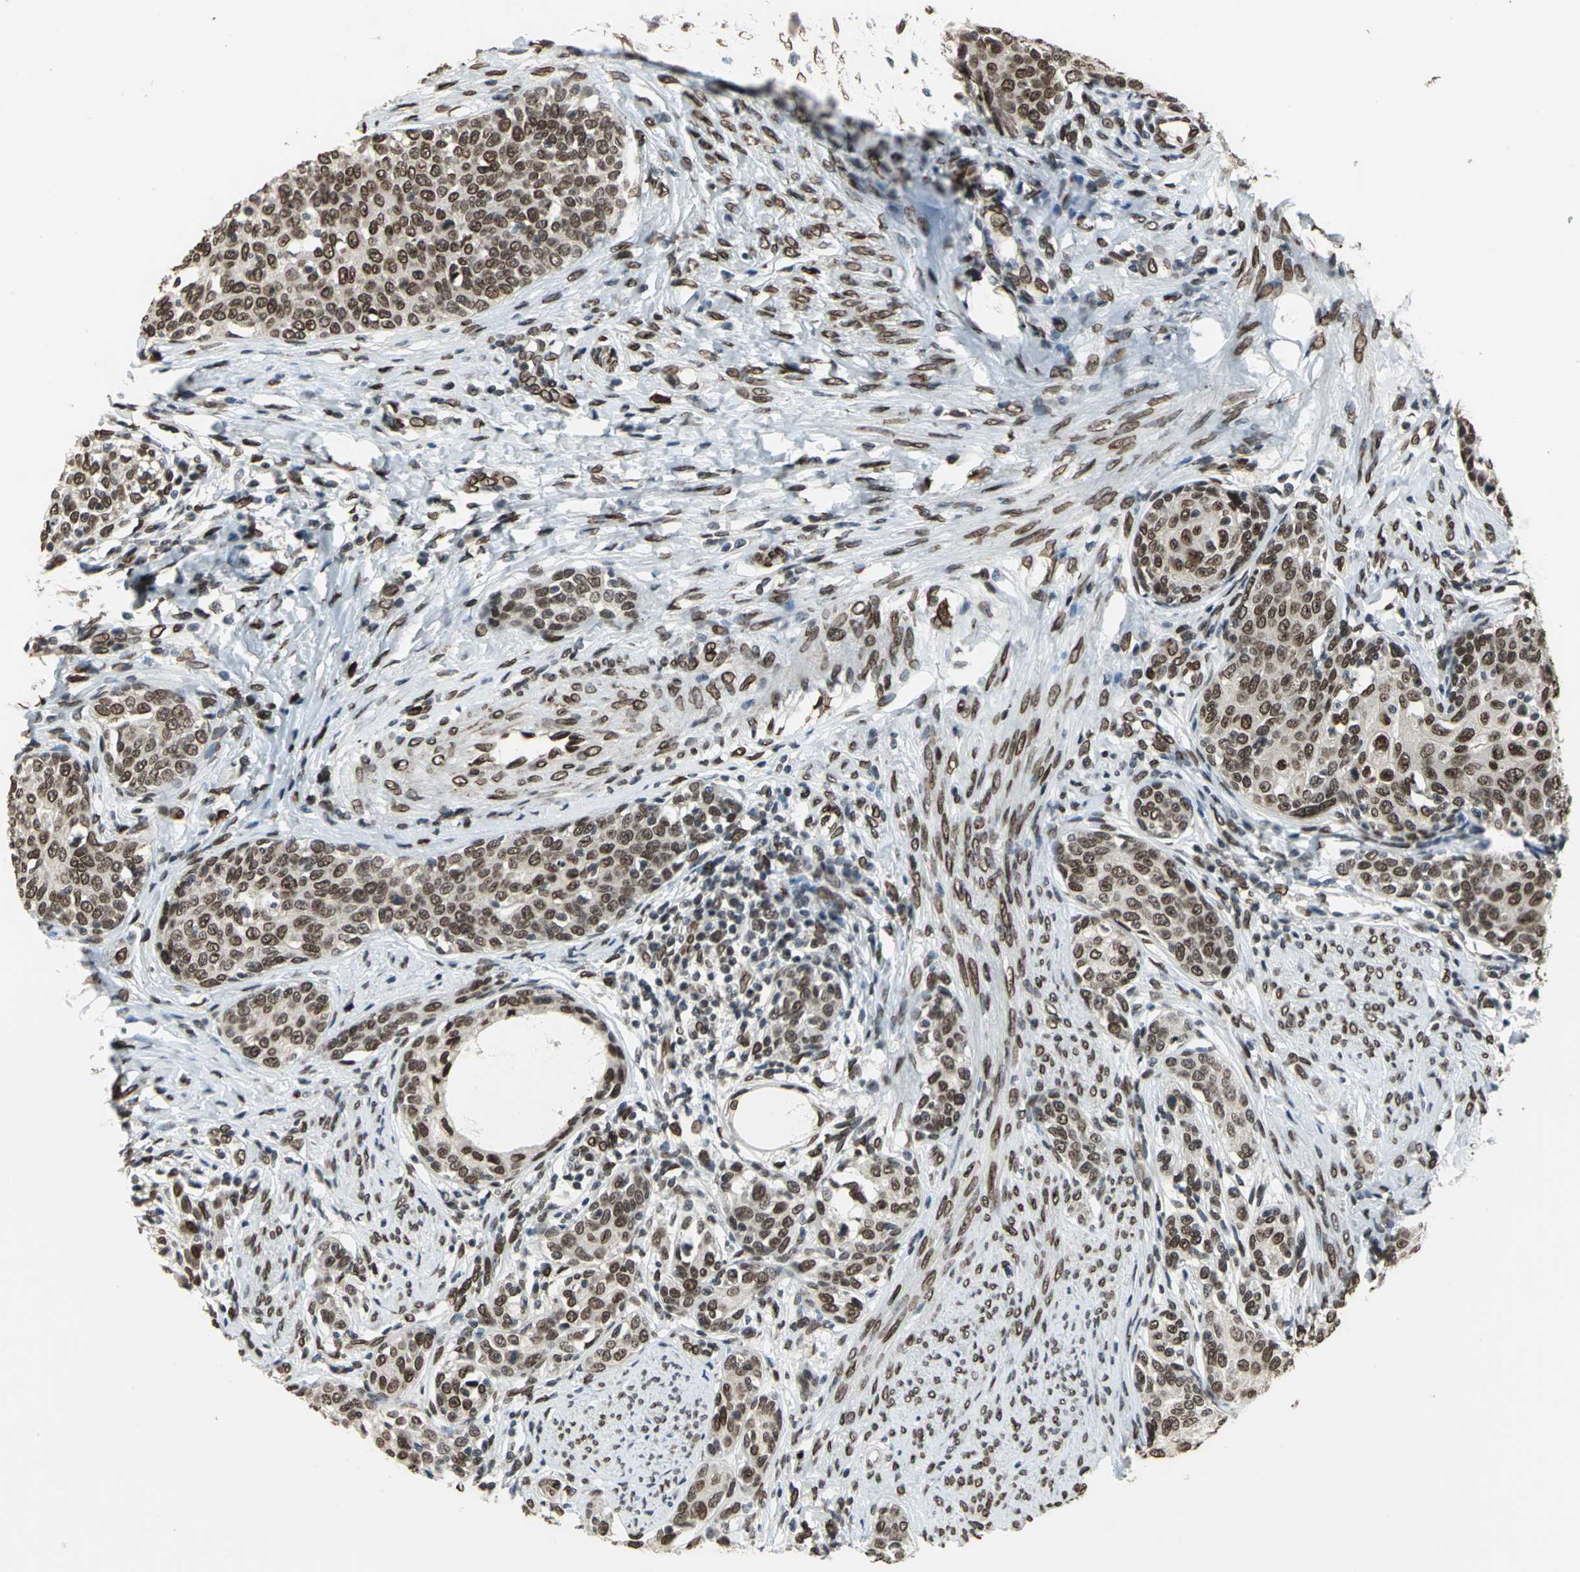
{"staining": {"intensity": "strong", "quantity": ">75%", "location": "nuclear"}, "tissue": "cervical cancer", "cell_type": "Tumor cells", "image_type": "cancer", "snomed": [{"axis": "morphology", "description": "Squamous cell carcinoma, NOS"}, {"axis": "morphology", "description": "Adenocarcinoma, NOS"}, {"axis": "topography", "description": "Cervix"}], "caption": "A brown stain highlights strong nuclear staining of a protein in cervical cancer tumor cells.", "gene": "ISY1", "patient": {"sex": "female", "age": 52}}